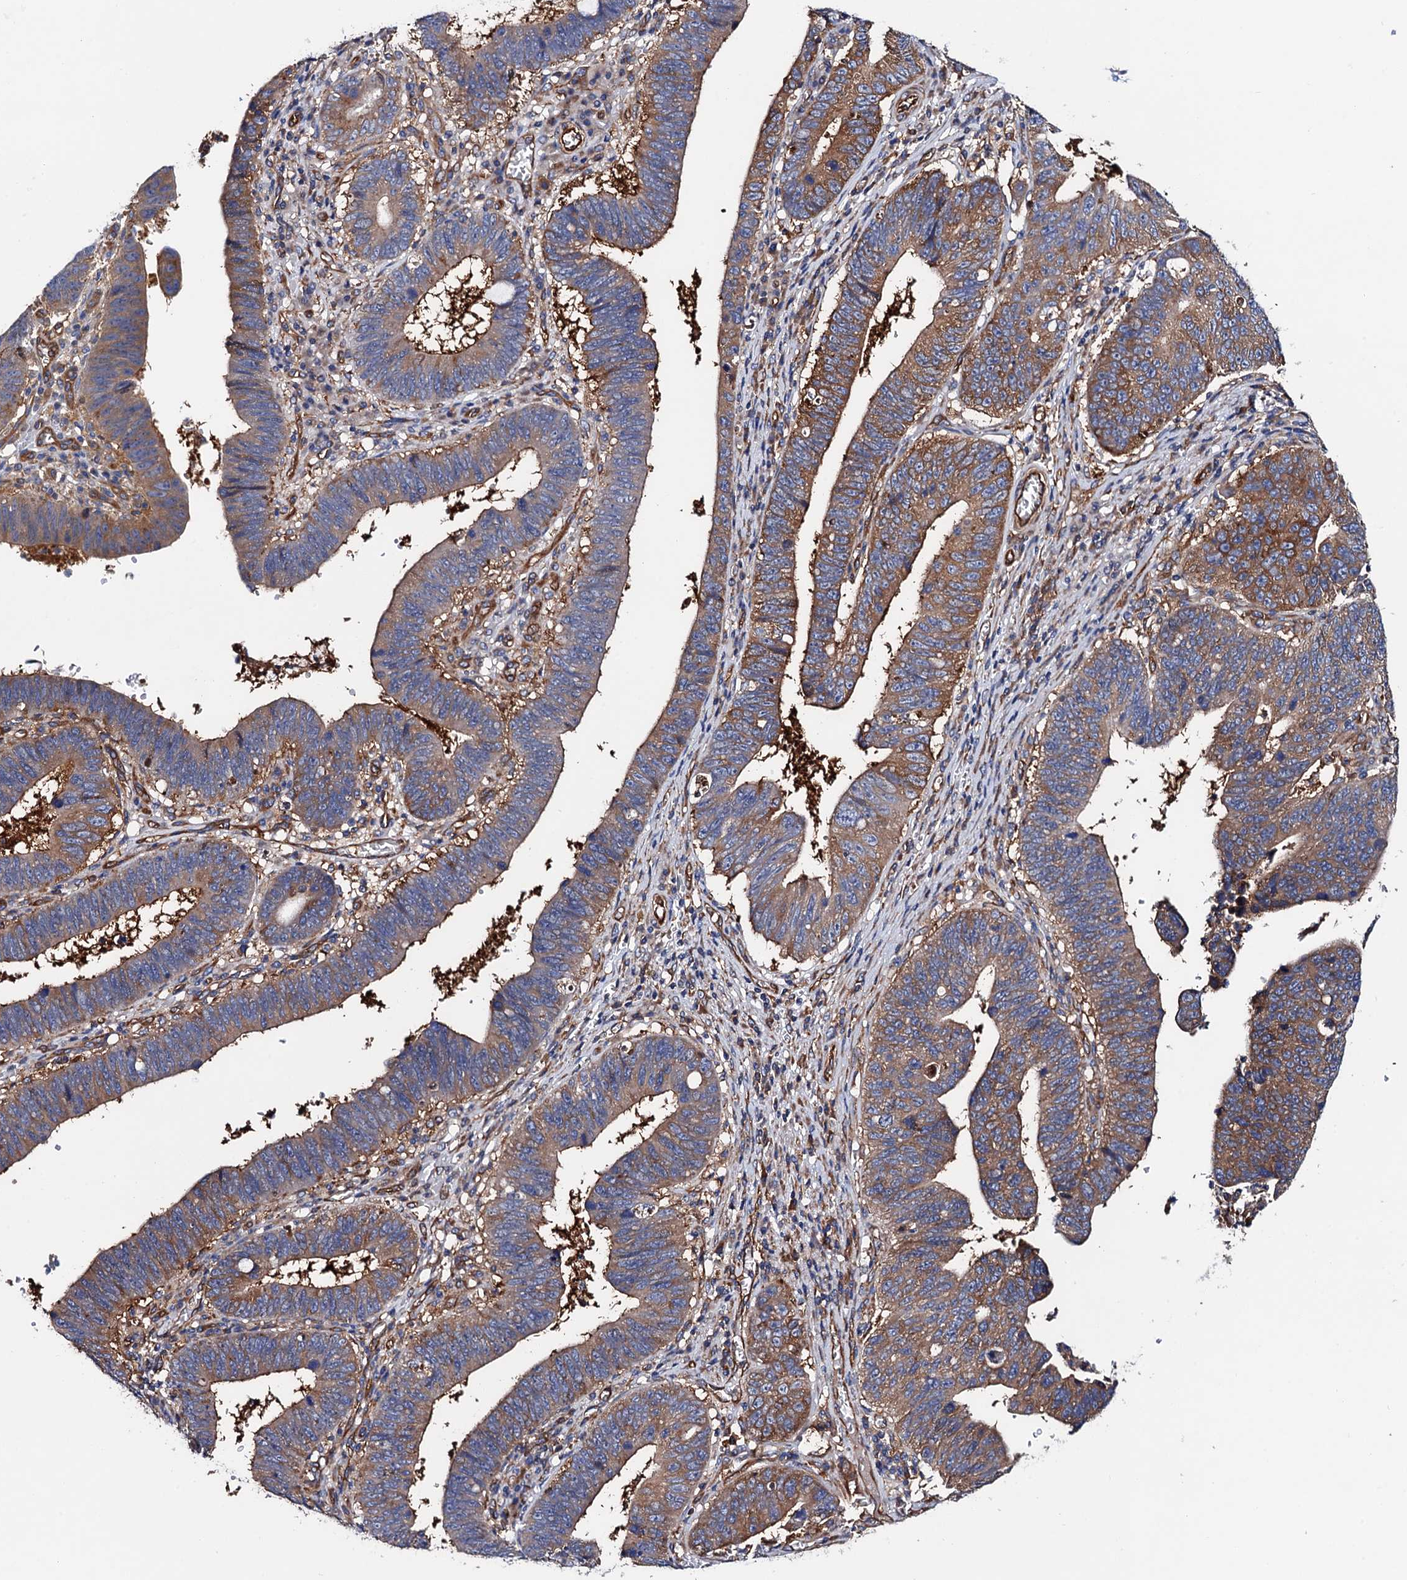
{"staining": {"intensity": "strong", "quantity": ">75%", "location": "cytoplasmic/membranous"}, "tissue": "stomach cancer", "cell_type": "Tumor cells", "image_type": "cancer", "snomed": [{"axis": "morphology", "description": "Adenocarcinoma, NOS"}, {"axis": "topography", "description": "Stomach"}], "caption": "Protein expression analysis of stomach cancer (adenocarcinoma) displays strong cytoplasmic/membranous staining in approximately >75% of tumor cells.", "gene": "MRPL48", "patient": {"sex": "male", "age": 59}}